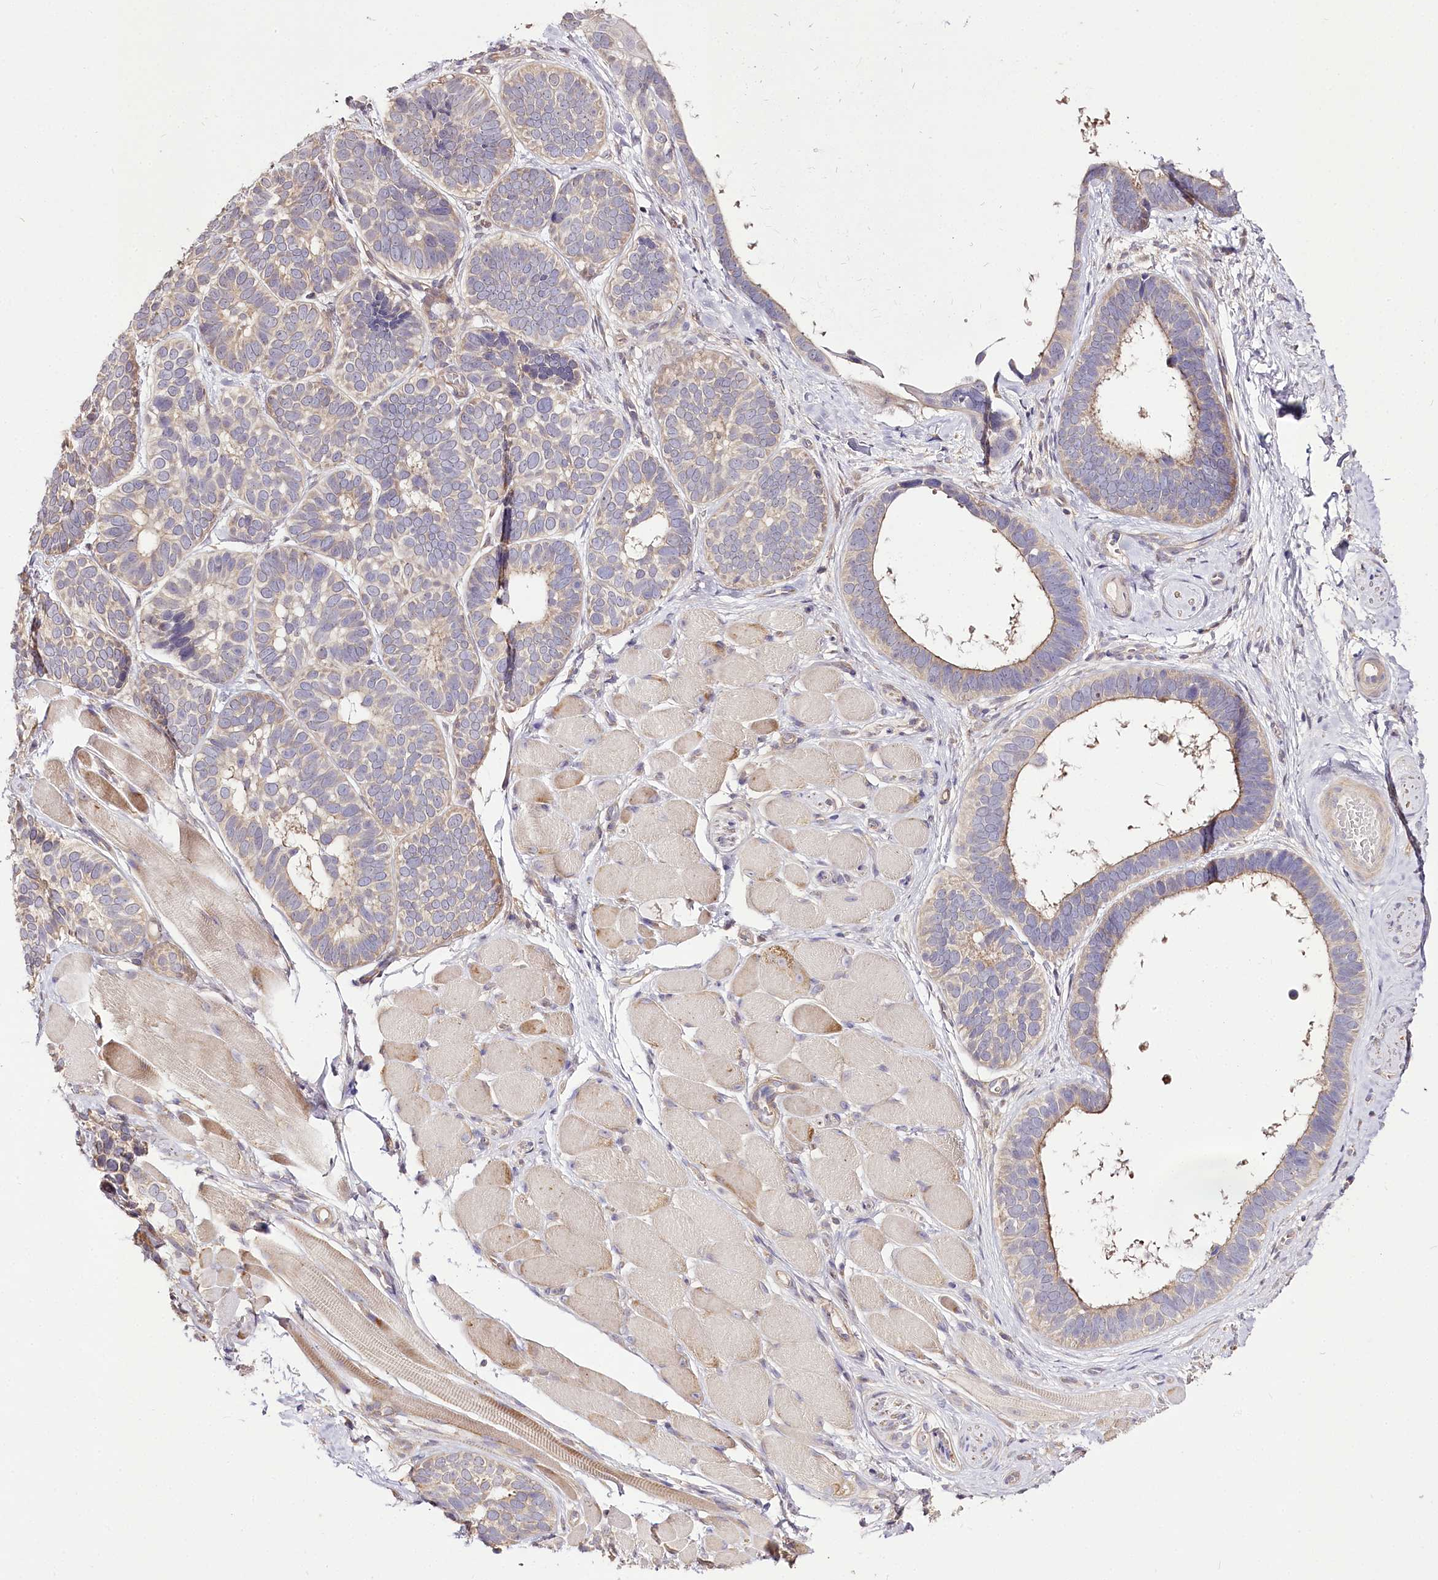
{"staining": {"intensity": "weak", "quantity": "<25%", "location": "cytoplasmic/membranous"}, "tissue": "skin cancer", "cell_type": "Tumor cells", "image_type": "cancer", "snomed": [{"axis": "morphology", "description": "Basal cell carcinoma"}, {"axis": "topography", "description": "Skin"}], "caption": "Protein analysis of skin basal cell carcinoma reveals no significant positivity in tumor cells. (DAB (3,3'-diaminobenzidine) immunohistochemistry (IHC) visualized using brightfield microscopy, high magnification).", "gene": "ZNF226", "patient": {"sex": "male", "age": 62}}